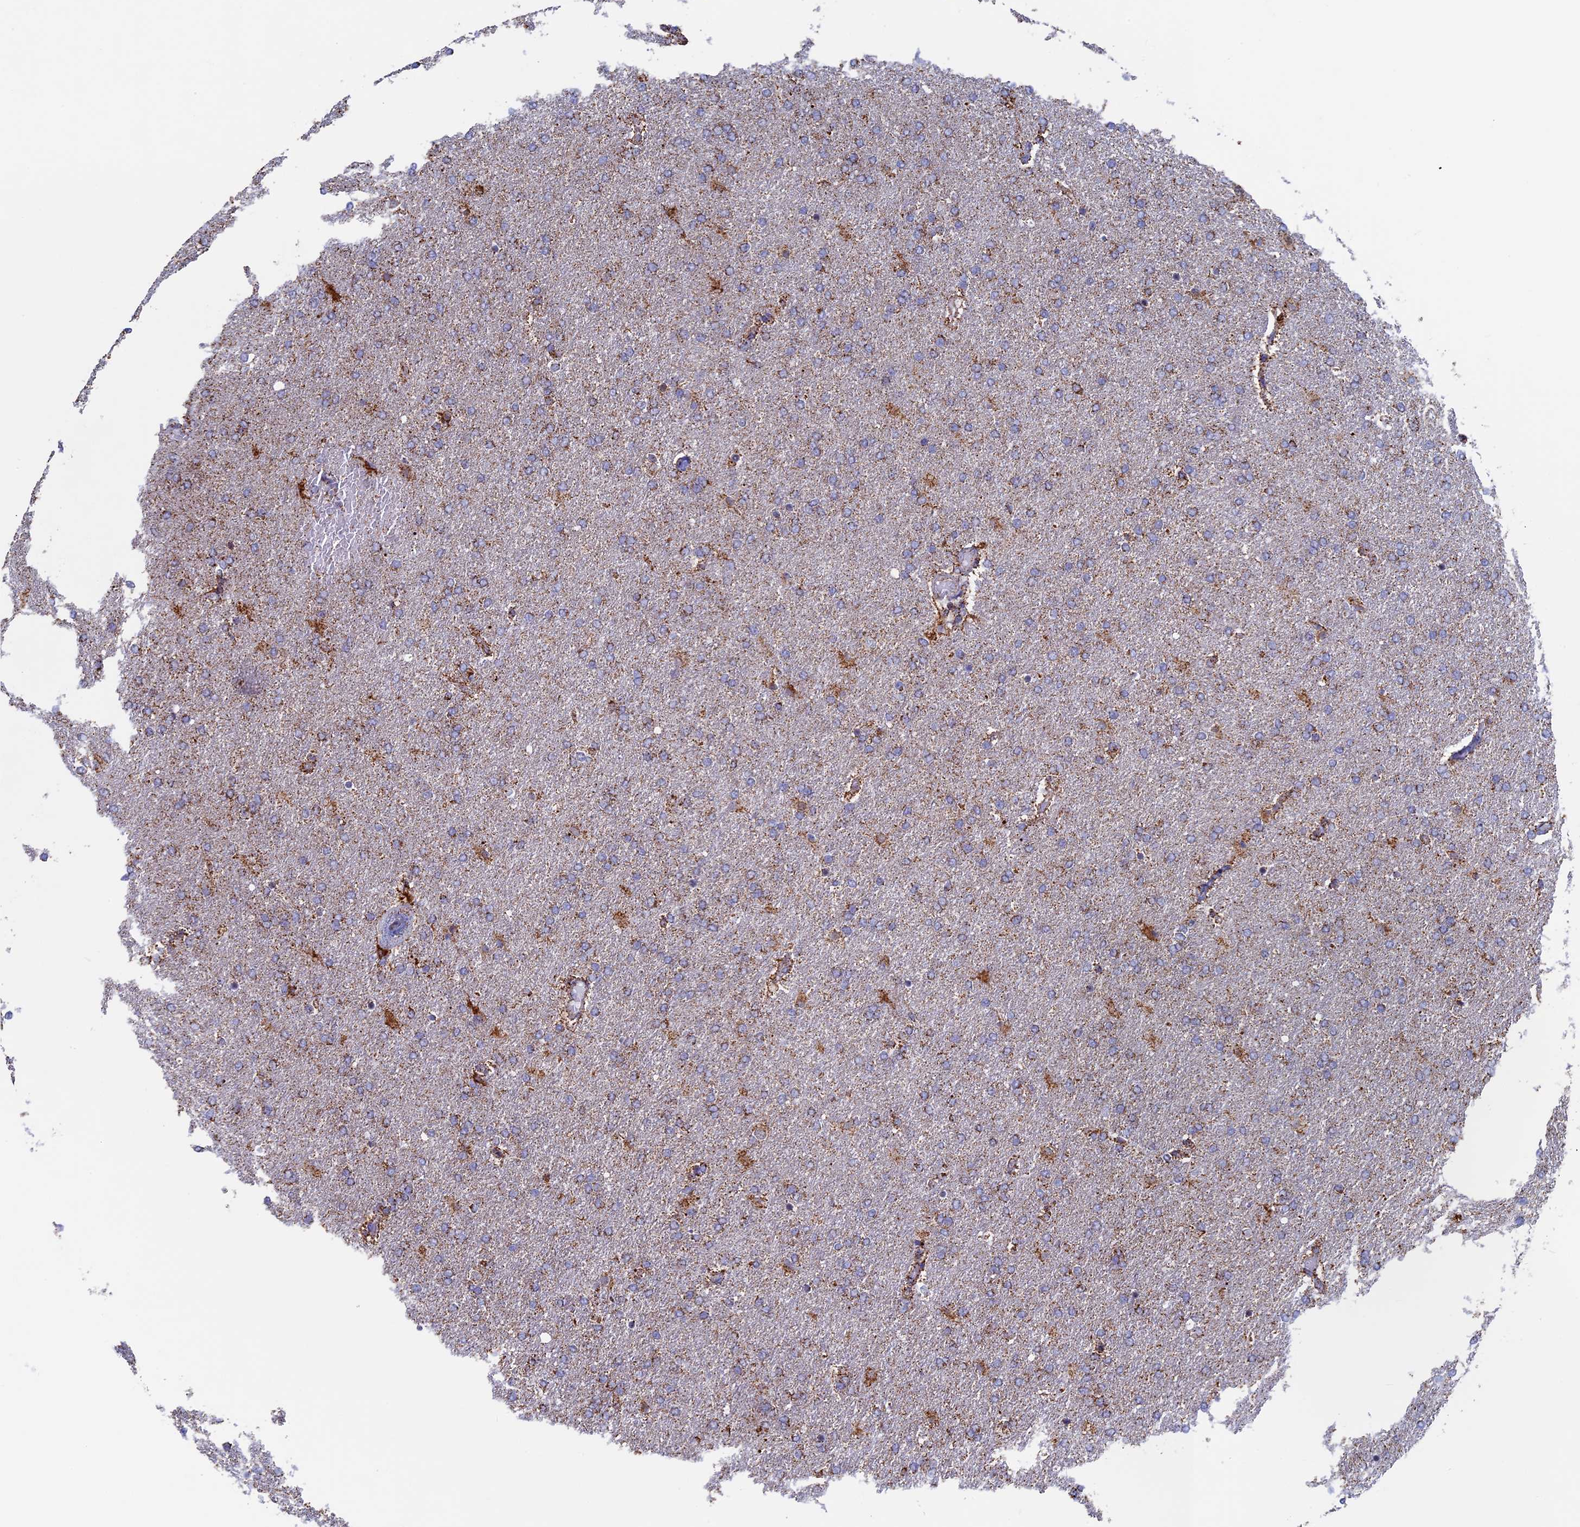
{"staining": {"intensity": "weak", "quantity": ">75%", "location": "cytoplasmic/membranous"}, "tissue": "glioma", "cell_type": "Tumor cells", "image_type": "cancer", "snomed": [{"axis": "morphology", "description": "Glioma, malignant, High grade"}, {"axis": "topography", "description": "Brain"}], "caption": "Immunohistochemical staining of human glioma shows low levels of weak cytoplasmic/membranous staining in approximately >75% of tumor cells. (IHC, brightfield microscopy, high magnification).", "gene": "SEC24D", "patient": {"sex": "male", "age": 72}}